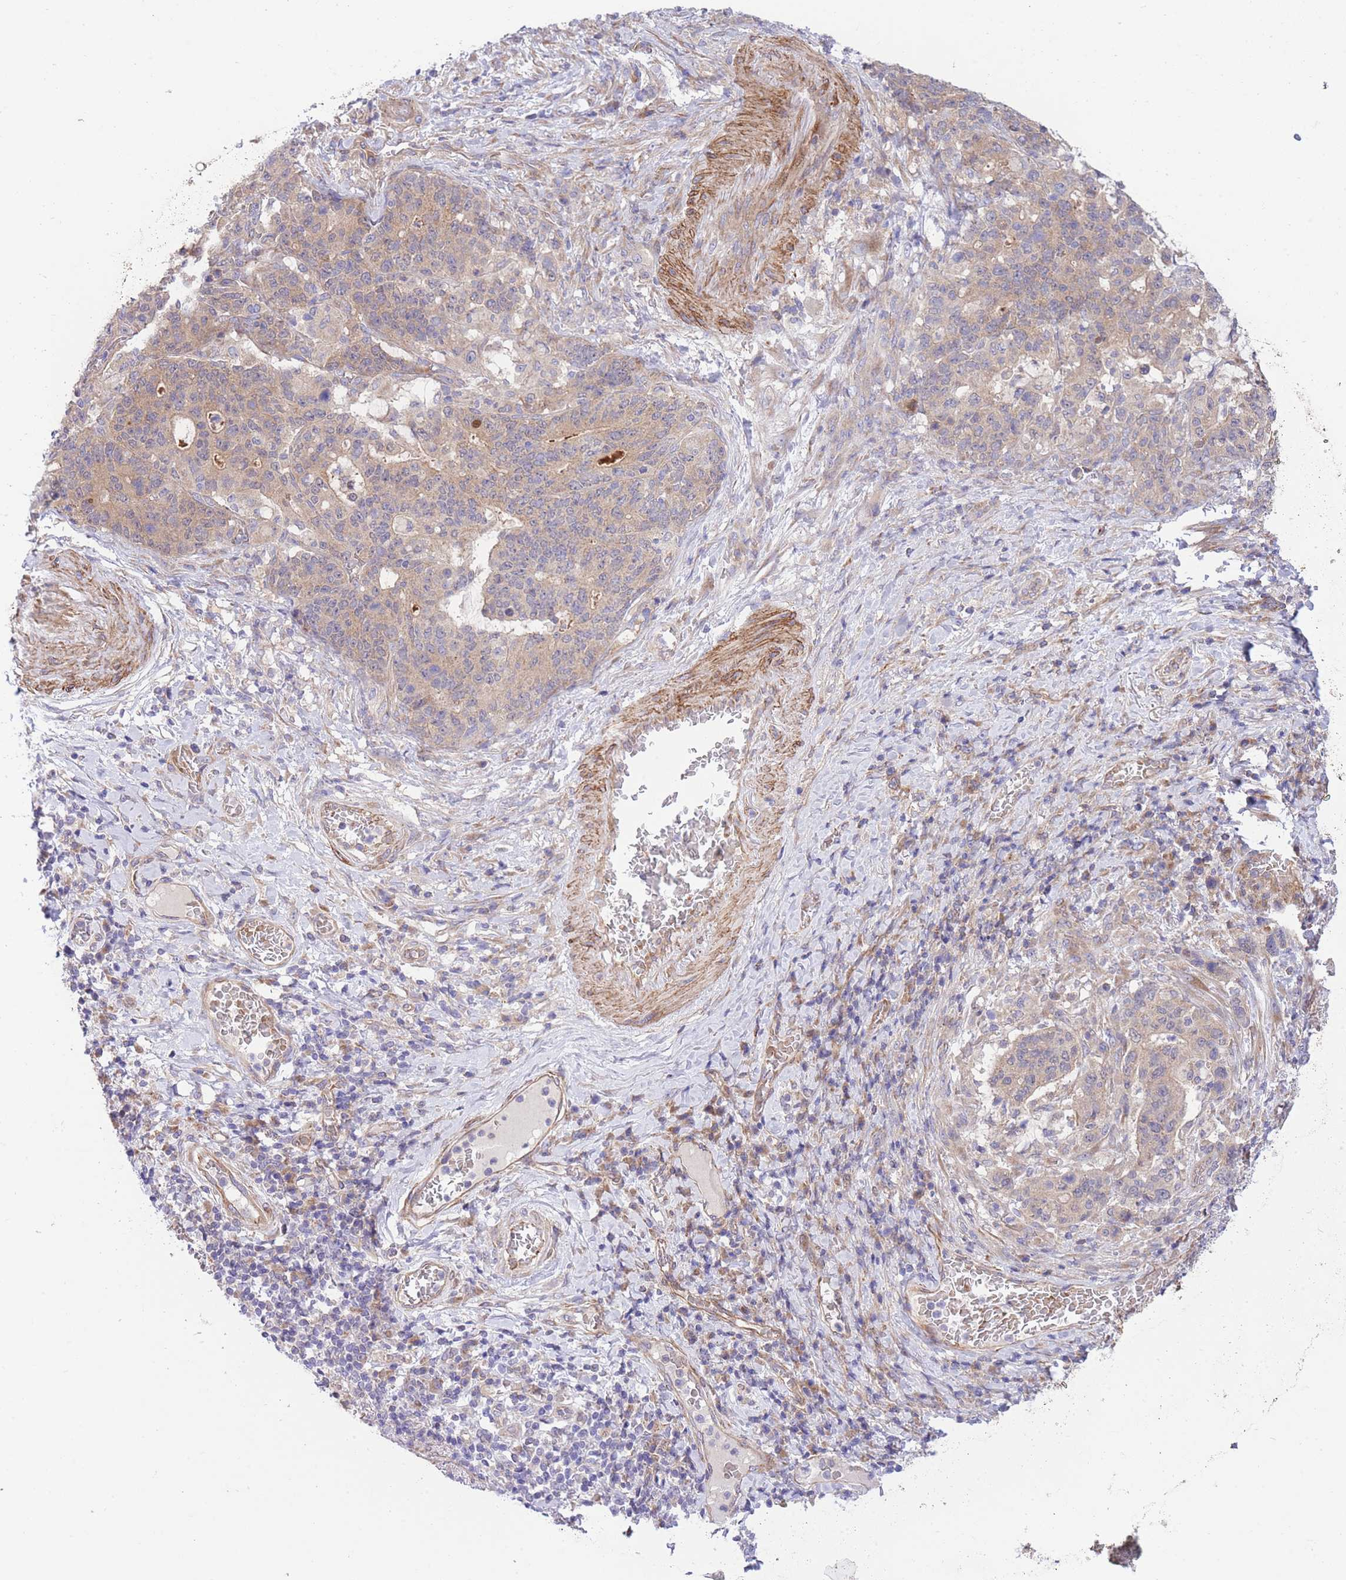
{"staining": {"intensity": "weak", "quantity": "<25%", "location": "cytoplasmic/membranous"}, "tissue": "stomach cancer", "cell_type": "Tumor cells", "image_type": "cancer", "snomed": [{"axis": "morphology", "description": "Normal tissue, NOS"}, {"axis": "morphology", "description": "Adenocarcinoma, NOS"}, {"axis": "topography", "description": "Stomach"}], "caption": "There is no significant positivity in tumor cells of stomach cancer.", "gene": "CHAC1", "patient": {"sex": "female", "age": 64}}